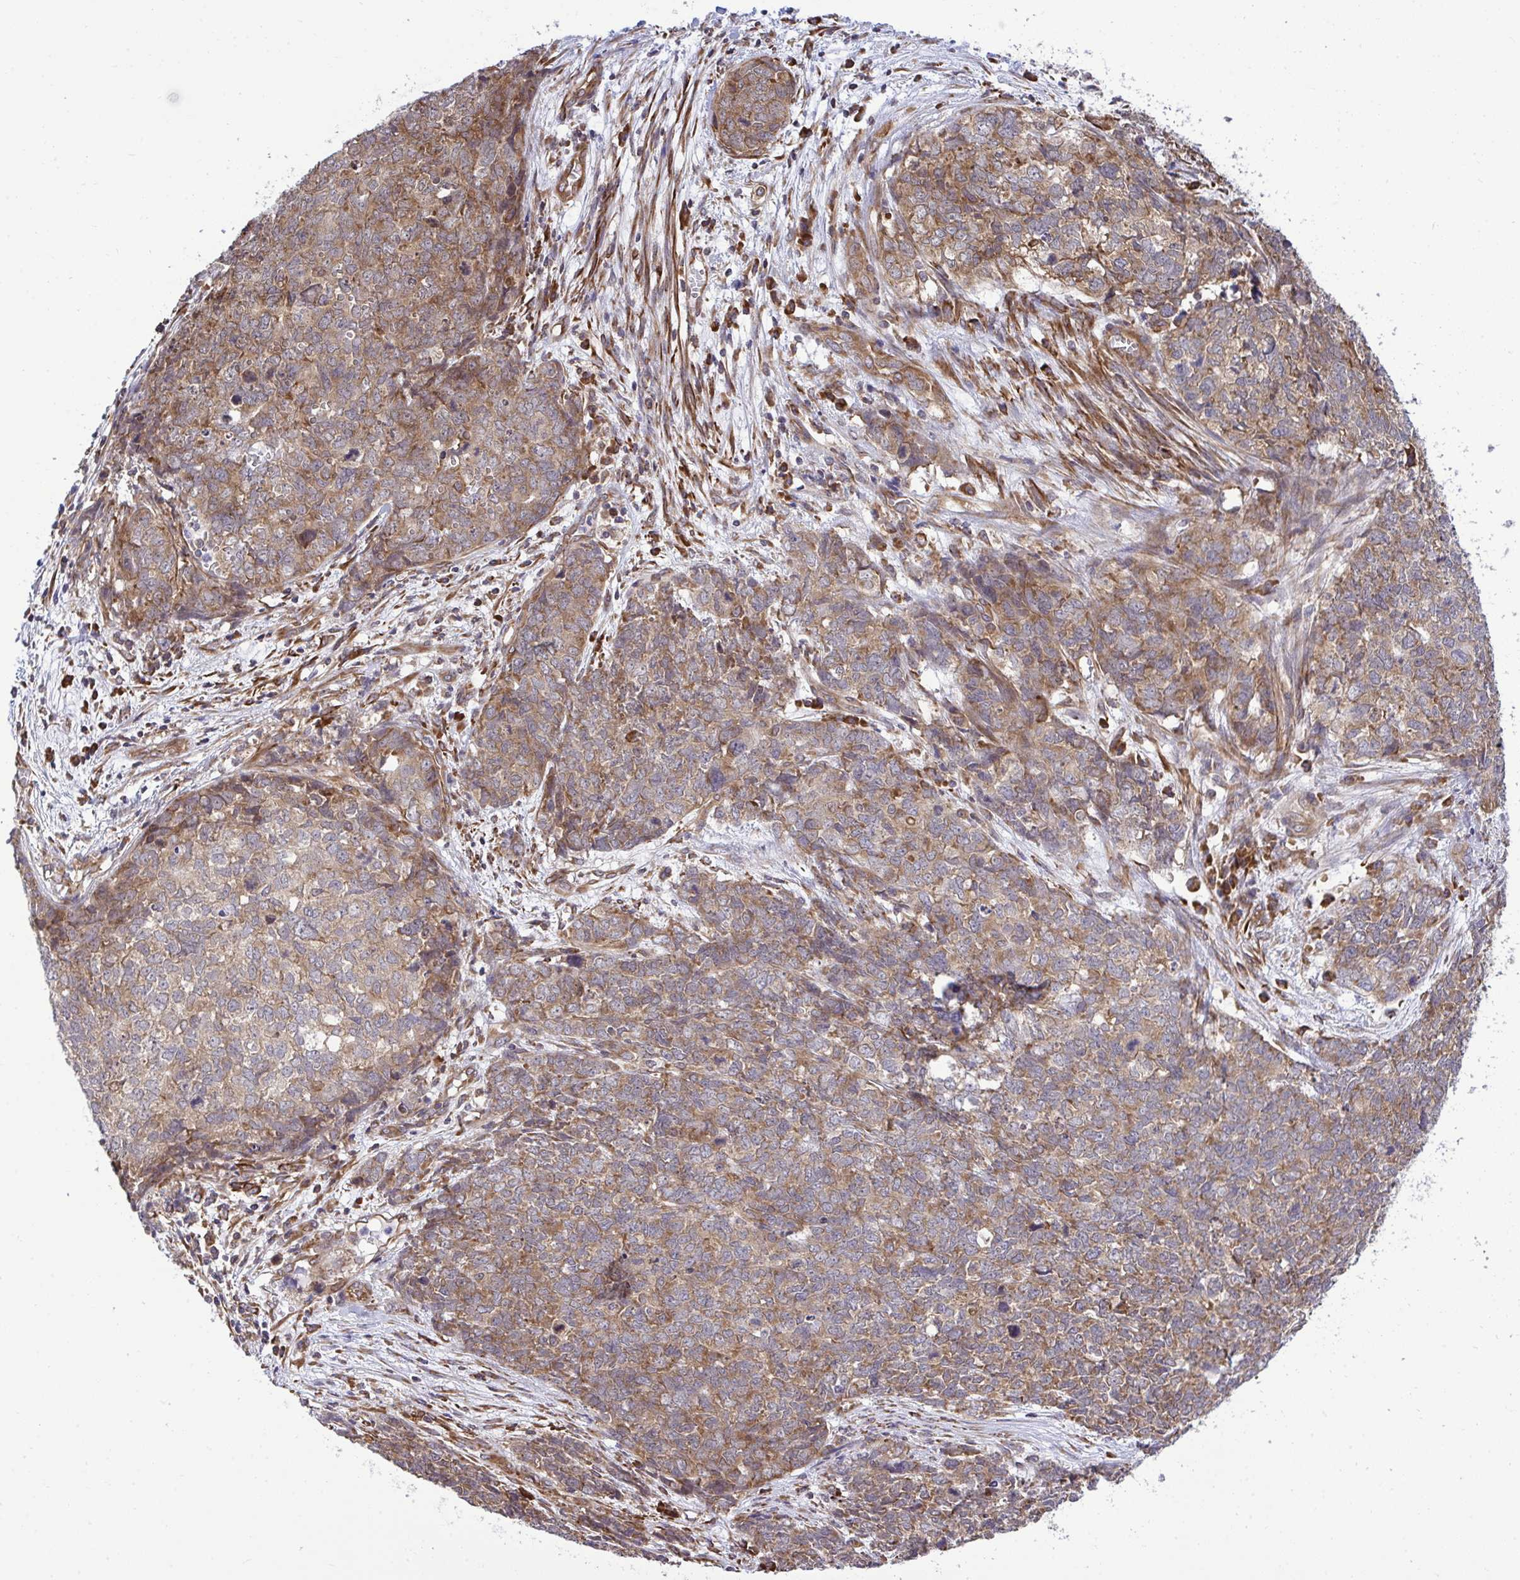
{"staining": {"intensity": "moderate", "quantity": ">75%", "location": "cytoplasmic/membranous"}, "tissue": "cervical cancer", "cell_type": "Tumor cells", "image_type": "cancer", "snomed": [{"axis": "morphology", "description": "Adenocarcinoma, NOS"}, {"axis": "topography", "description": "Cervix"}], "caption": "Cervical adenocarcinoma stained with IHC demonstrates moderate cytoplasmic/membranous expression in approximately >75% of tumor cells.", "gene": "RPS15", "patient": {"sex": "female", "age": 63}}